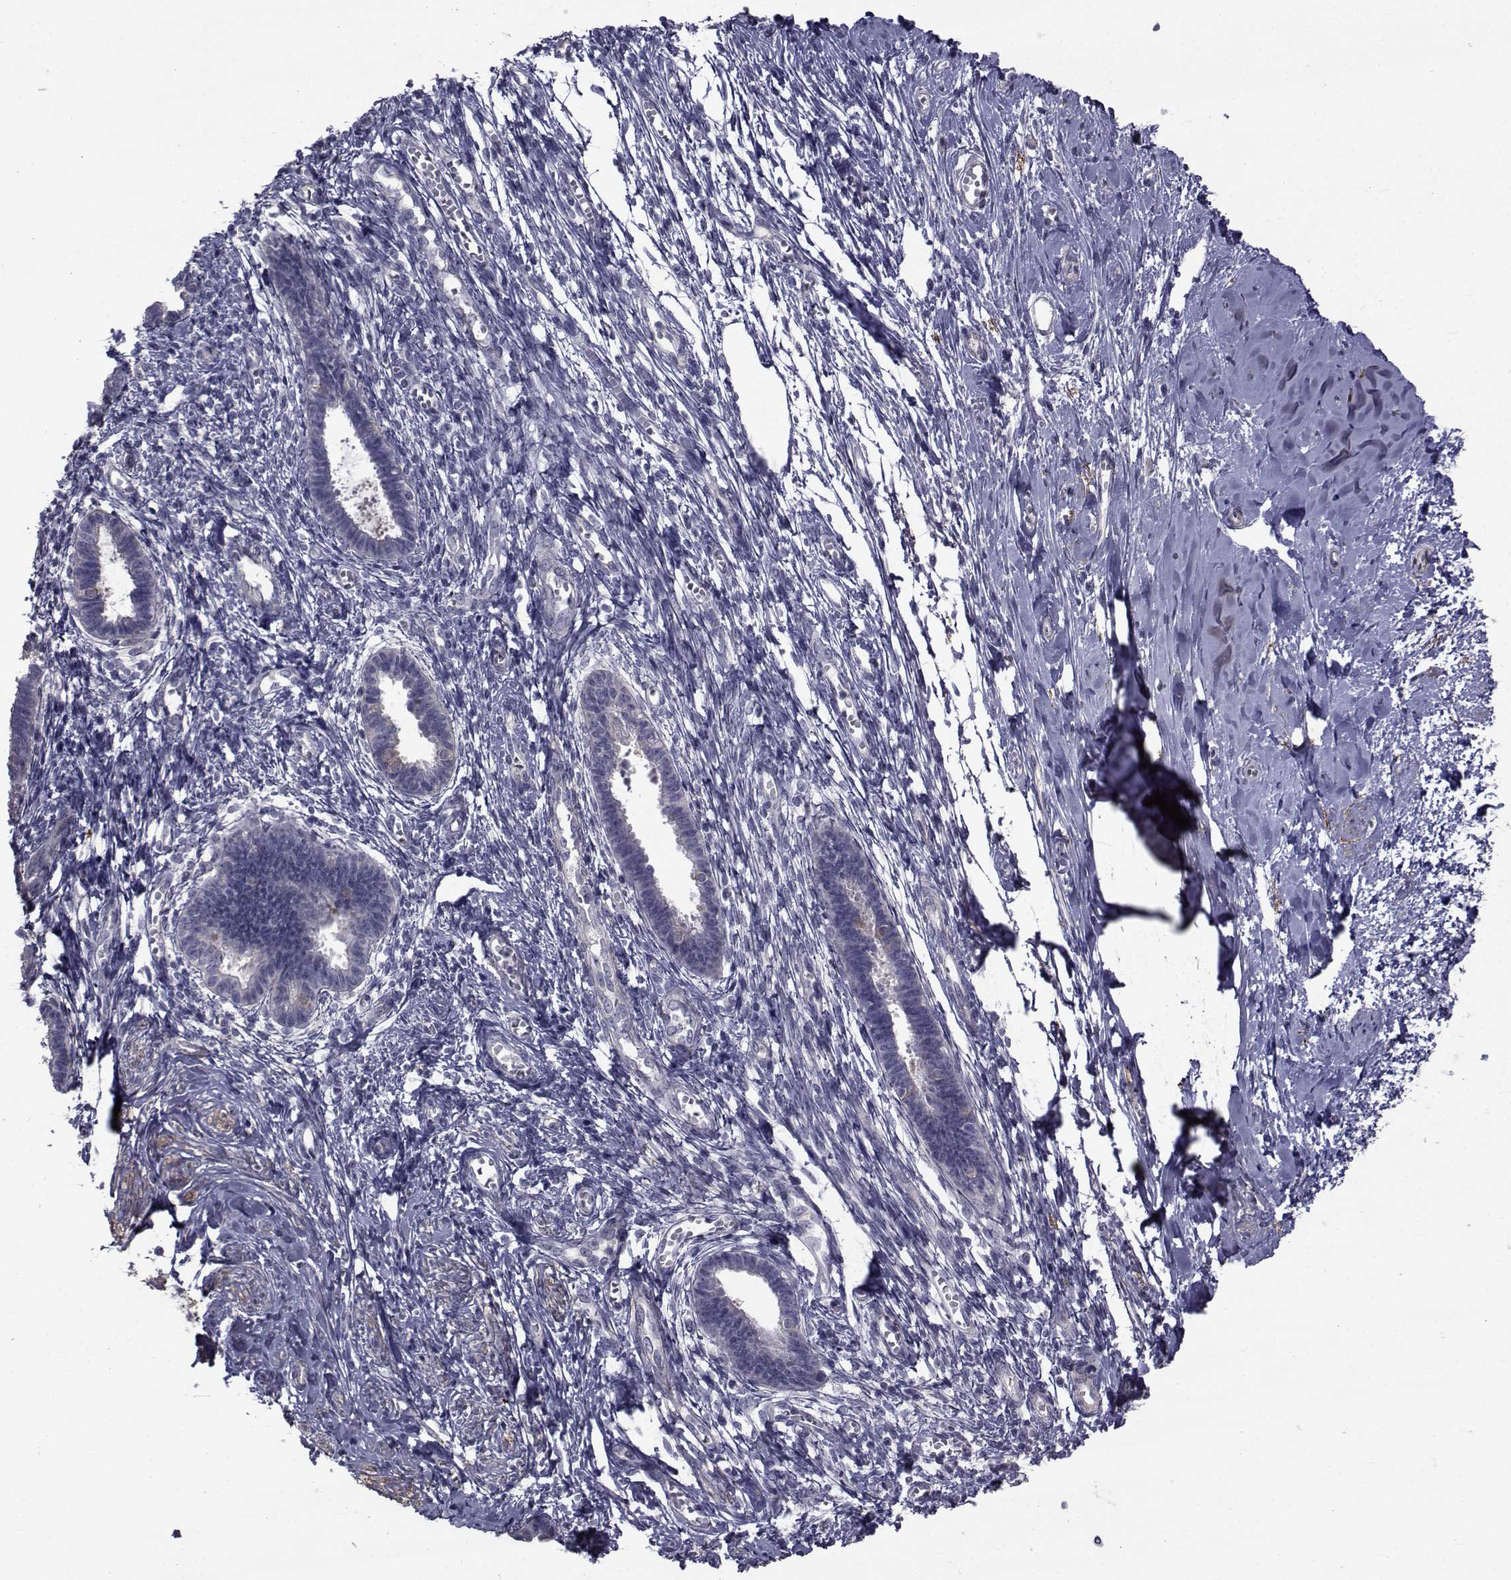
{"staining": {"intensity": "negative", "quantity": "none", "location": "none"}, "tissue": "endometrium", "cell_type": "Cells in endometrial stroma", "image_type": "normal", "snomed": [{"axis": "morphology", "description": "Normal tissue, NOS"}, {"axis": "topography", "description": "Cervix"}, {"axis": "topography", "description": "Endometrium"}], "caption": "Cells in endometrial stroma show no significant positivity in normal endometrium. (DAB (3,3'-diaminobenzidine) immunohistochemistry visualized using brightfield microscopy, high magnification).", "gene": "CFAP74", "patient": {"sex": "female", "age": 37}}